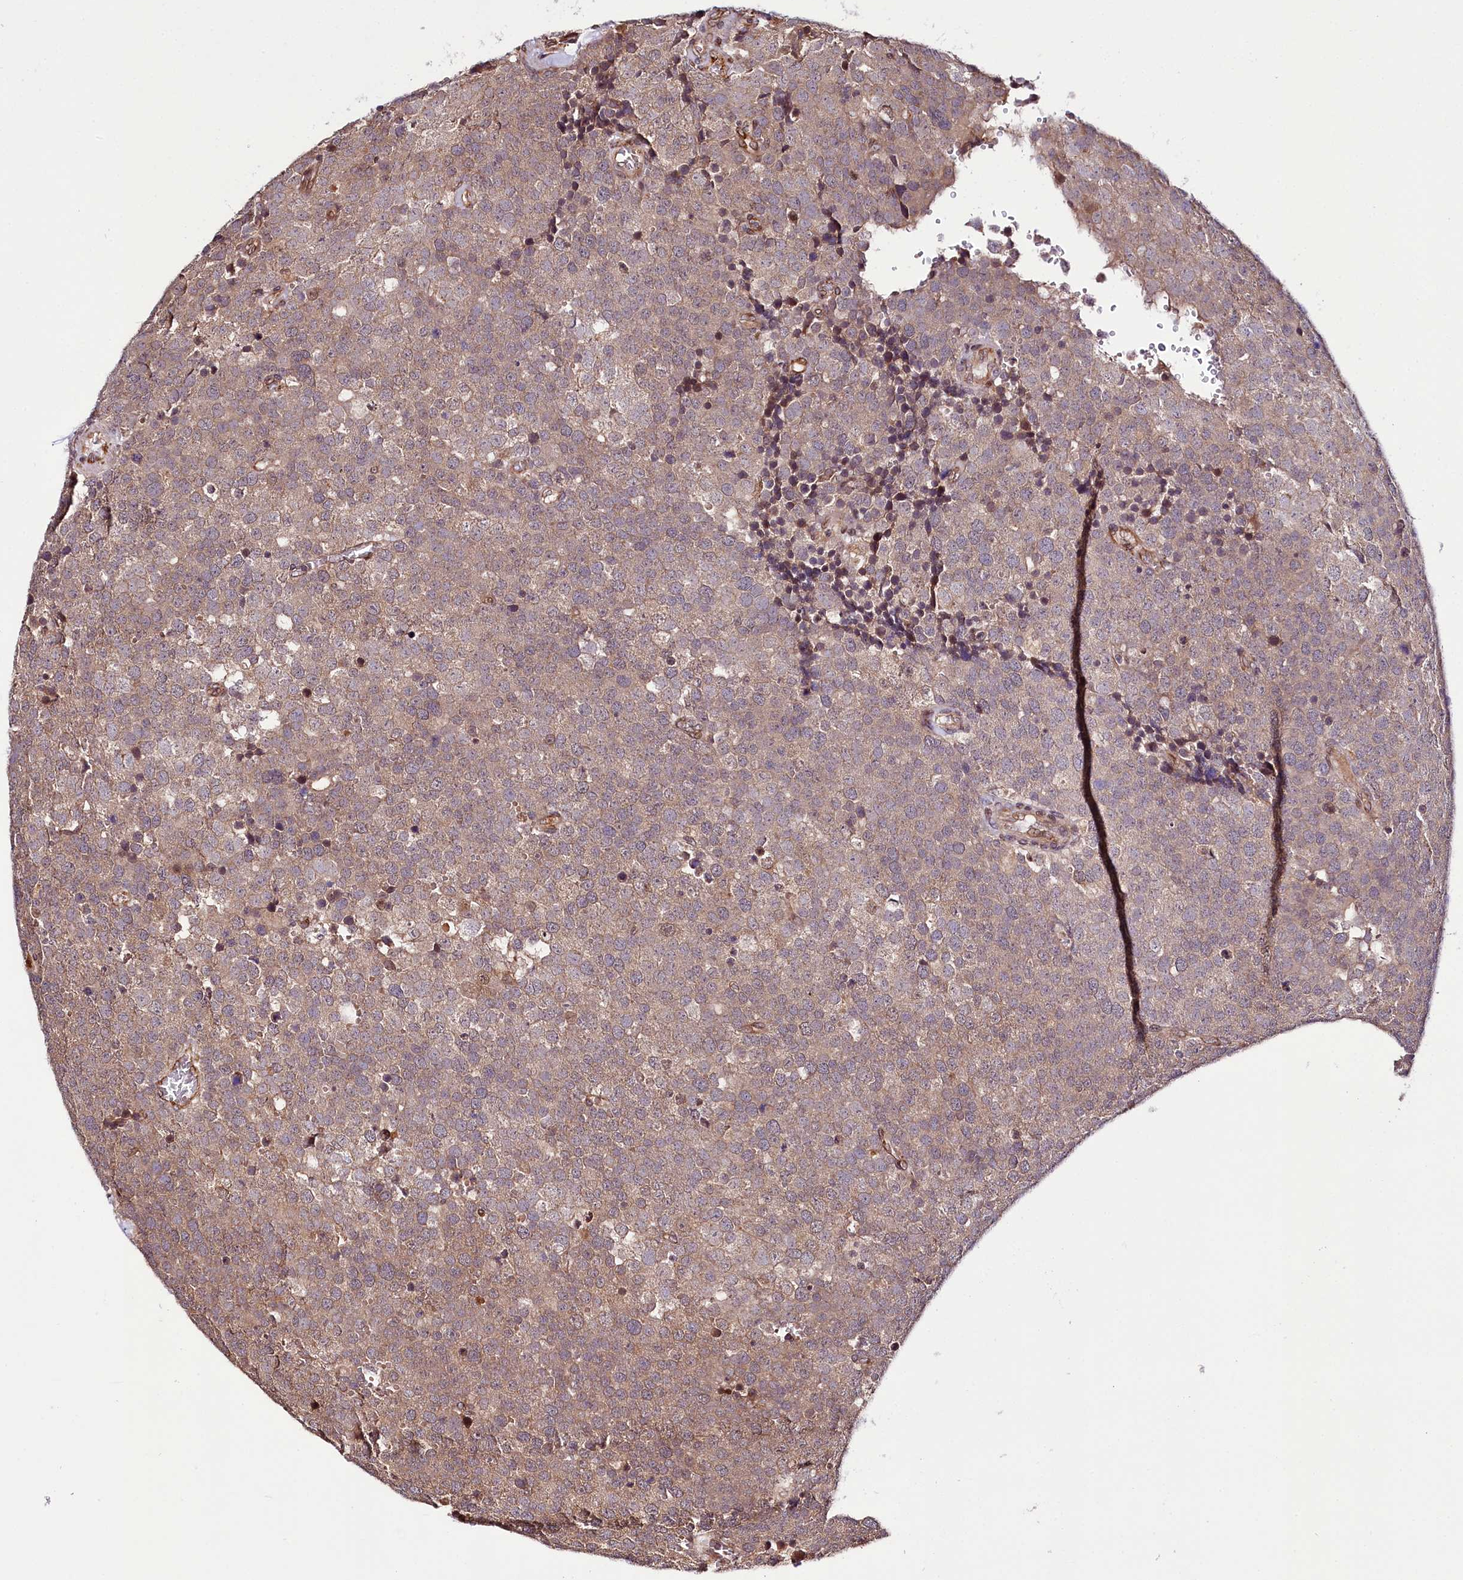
{"staining": {"intensity": "weak", "quantity": ">75%", "location": "cytoplasmic/membranous"}, "tissue": "testis cancer", "cell_type": "Tumor cells", "image_type": "cancer", "snomed": [{"axis": "morphology", "description": "Seminoma, NOS"}, {"axis": "topography", "description": "Testis"}], "caption": "Tumor cells display low levels of weak cytoplasmic/membranous positivity in about >75% of cells in human testis cancer.", "gene": "CUTC", "patient": {"sex": "male", "age": 71}}